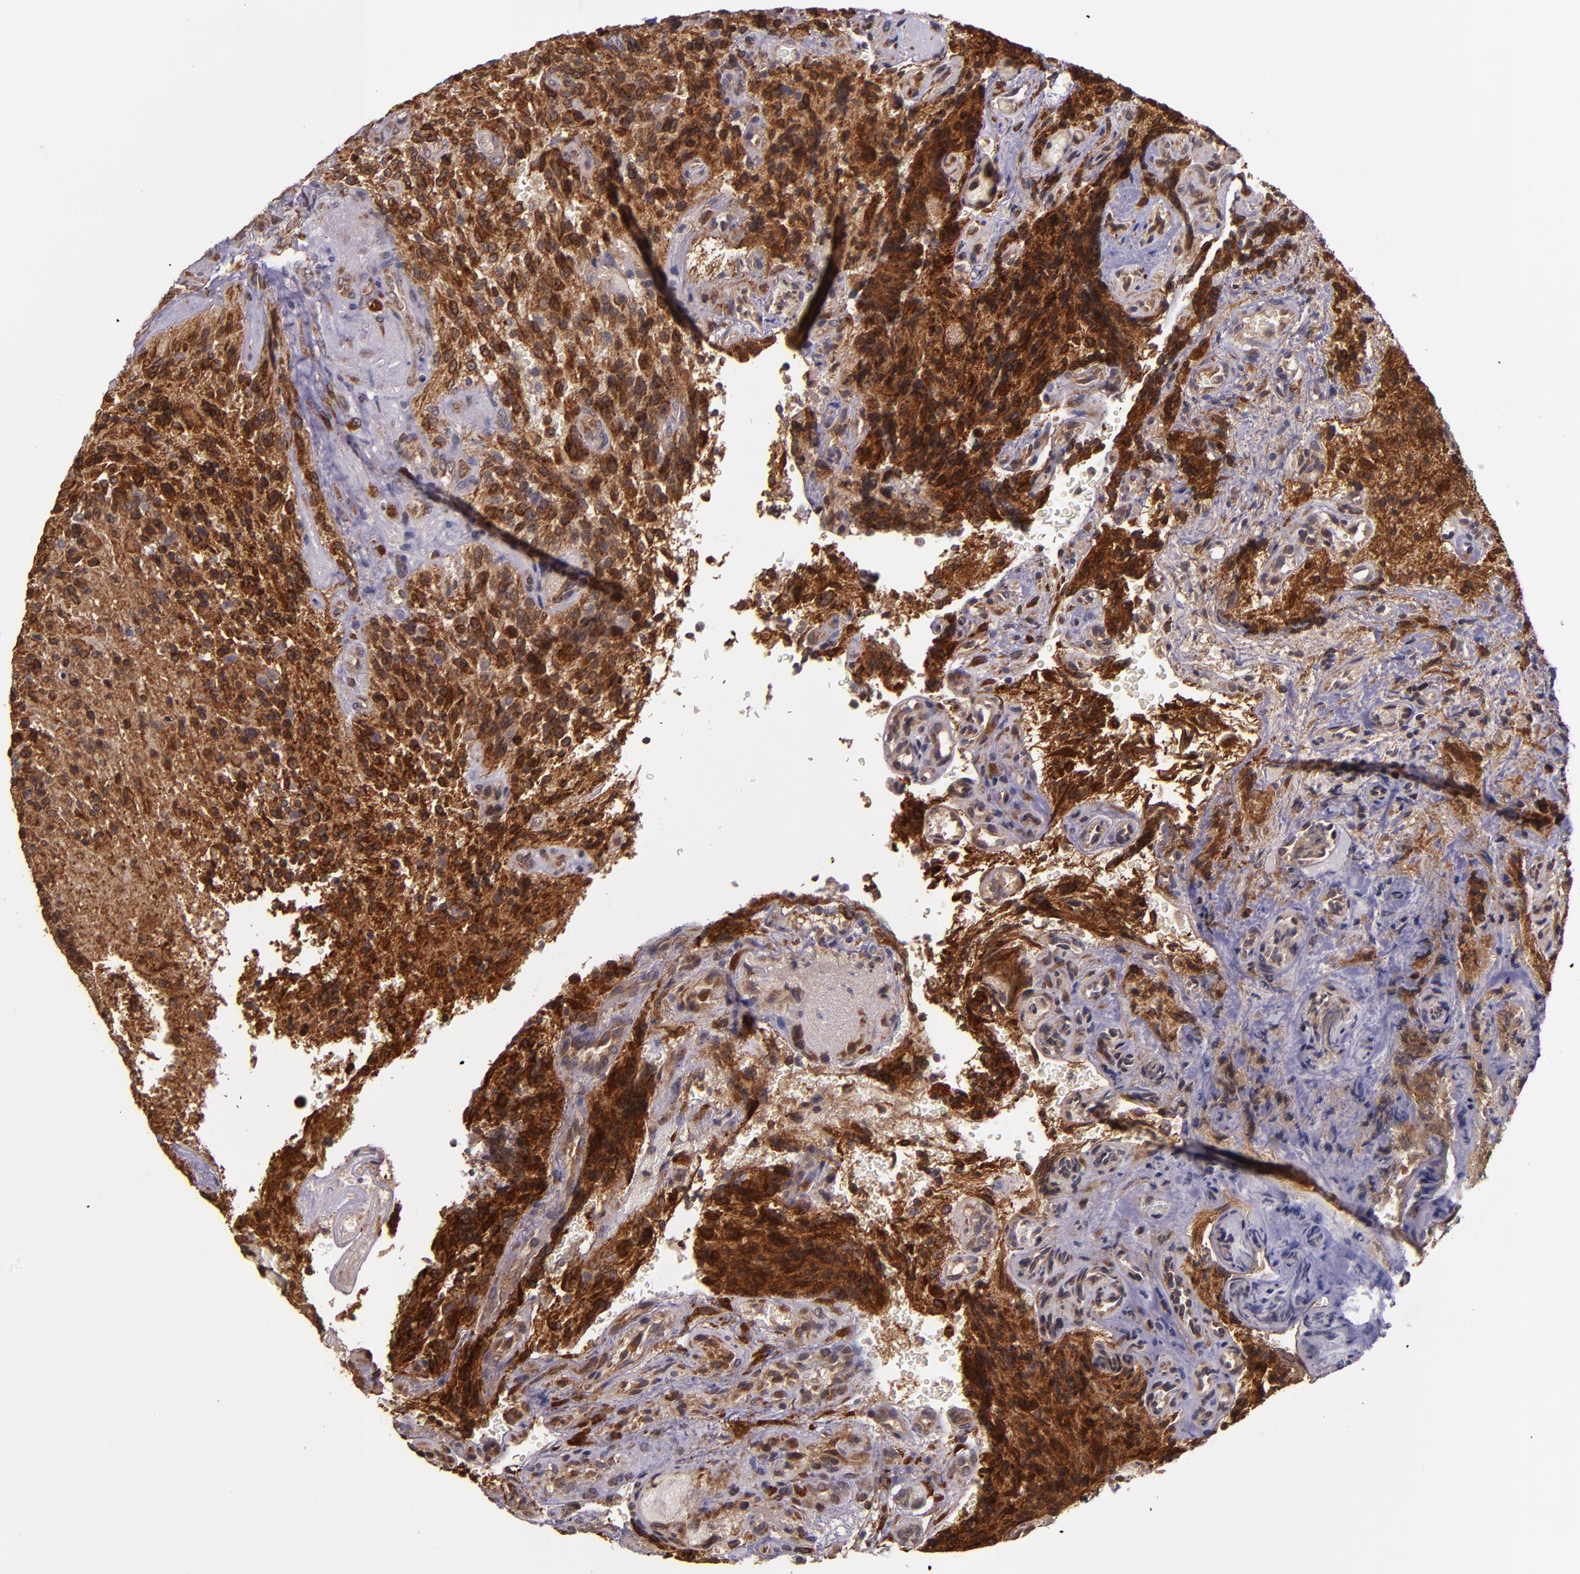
{"staining": {"intensity": "moderate", "quantity": ">75%", "location": "cytoplasmic/membranous"}, "tissue": "glioma", "cell_type": "Tumor cells", "image_type": "cancer", "snomed": [{"axis": "morphology", "description": "Normal tissue, NOS"}, {"axis": "morphology", "description": "Glioma, malignant, High grade"}, {"axis": "topography", "description": "Cerebral cortex"}], "caption": "High-grade glioma (malignant) tissue demonstrates moderate cytoplasmic/membranous positivity in about >75% of tumor cells (DAB (3,3'-diaminobenzidine) IHC, brown staining for protein, blue staining for nuclei).", "gene": "PRAF2", "patient": {"sex": "male", "age": 56}}